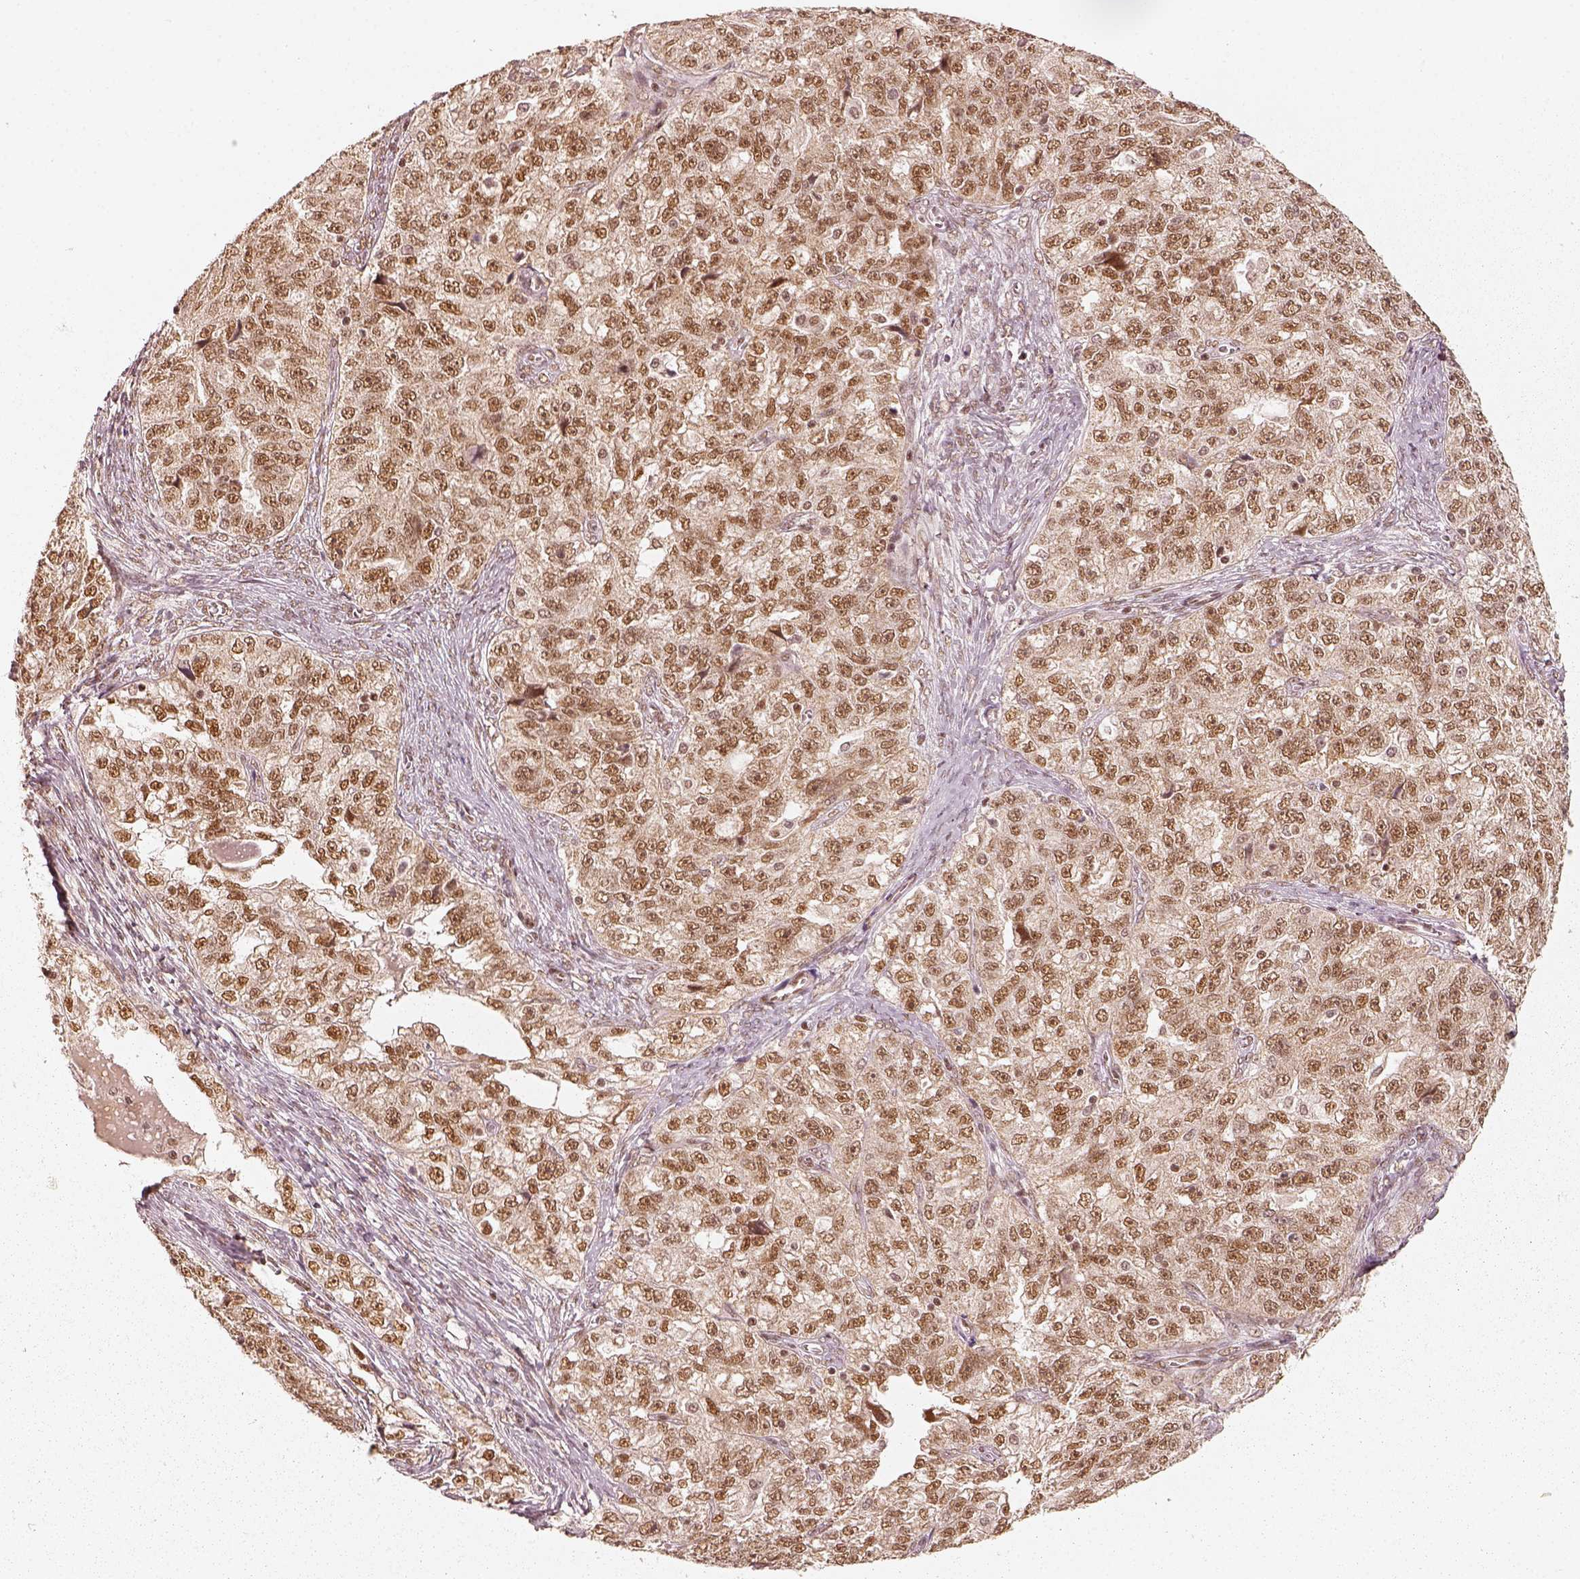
{"staining": {"intensity": "moderate", "quantity": ">75%", "location": "nuclear"}, "tissue": "ovarian cancer", "cell_type": "Tumor cells", "image_type": "cancer", "snomed": [{"axis": "morphology", "description": "Cystadenocarcinoma, serous, NOS"}, {"axis": "topography", "description": "Ovary"}], "caption": "Moderate nuclear expression is present in about >75% of tumor cells in ovarian cancer (serous cystadenocarcinoma).", "gene": "GMEB2", "patient": {"sex": "female", "age": 51}}